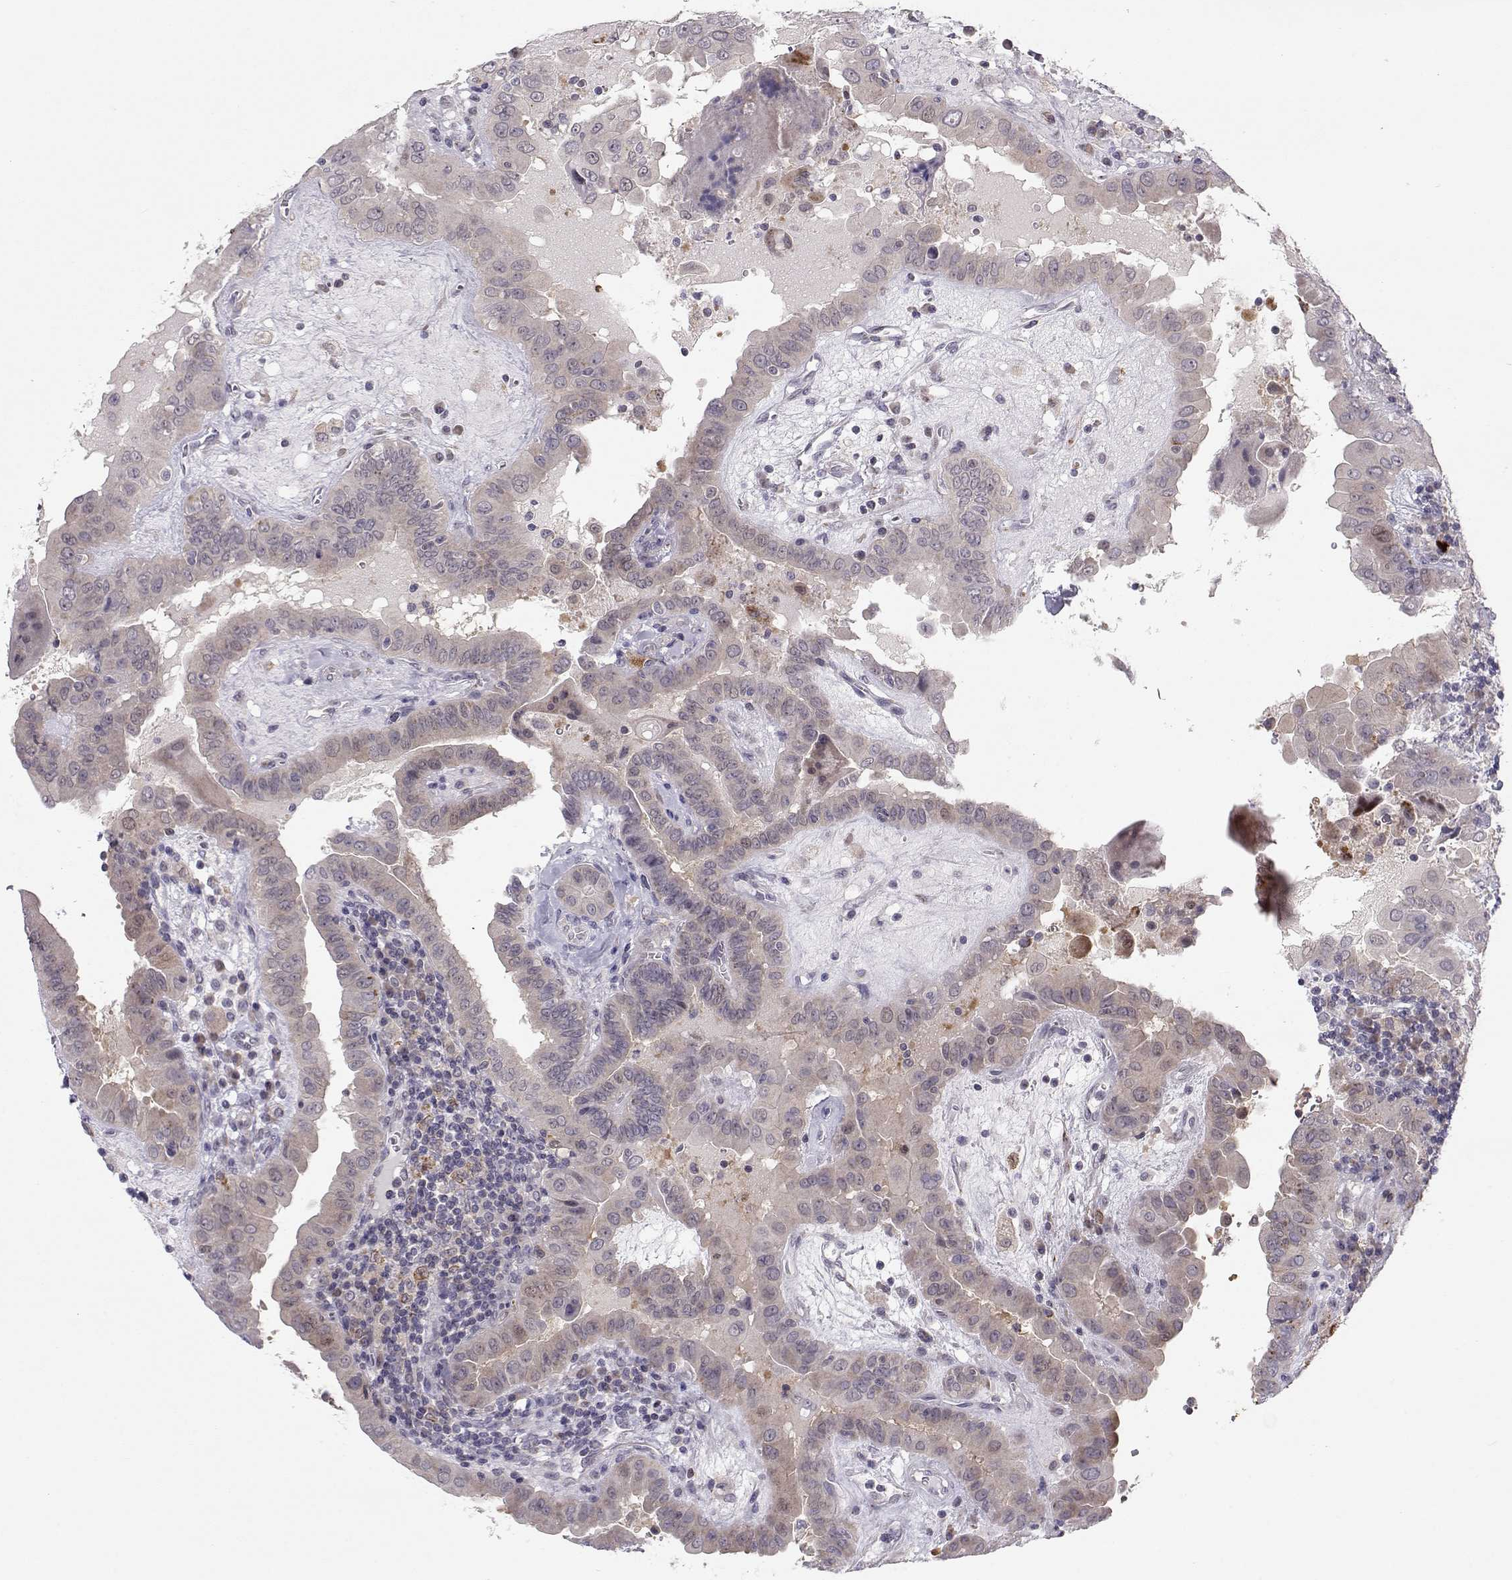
{"staining": {"intensity": "negative", "quantity": "none", "location": "none"}, "tissue": "thyroid cancer", "cell_type": "Tumor cells", "image_type": "cancer", "snomed": [{"axis": "morphology", "description": "Papillary adenocarcinoma, NOS"}, {"axis": "topography", "description": "Thyroid gland"}], "caption": "This micrograph is of thyroid papillary adenocarcinoma stained with immunohistochemistry (IHC) to label a protein in brown with the nuclei are counter-stained blue. There is no staining in tumor cells.", "gene": "NPVF", "patient": {"sex": "female", "age": 37}}